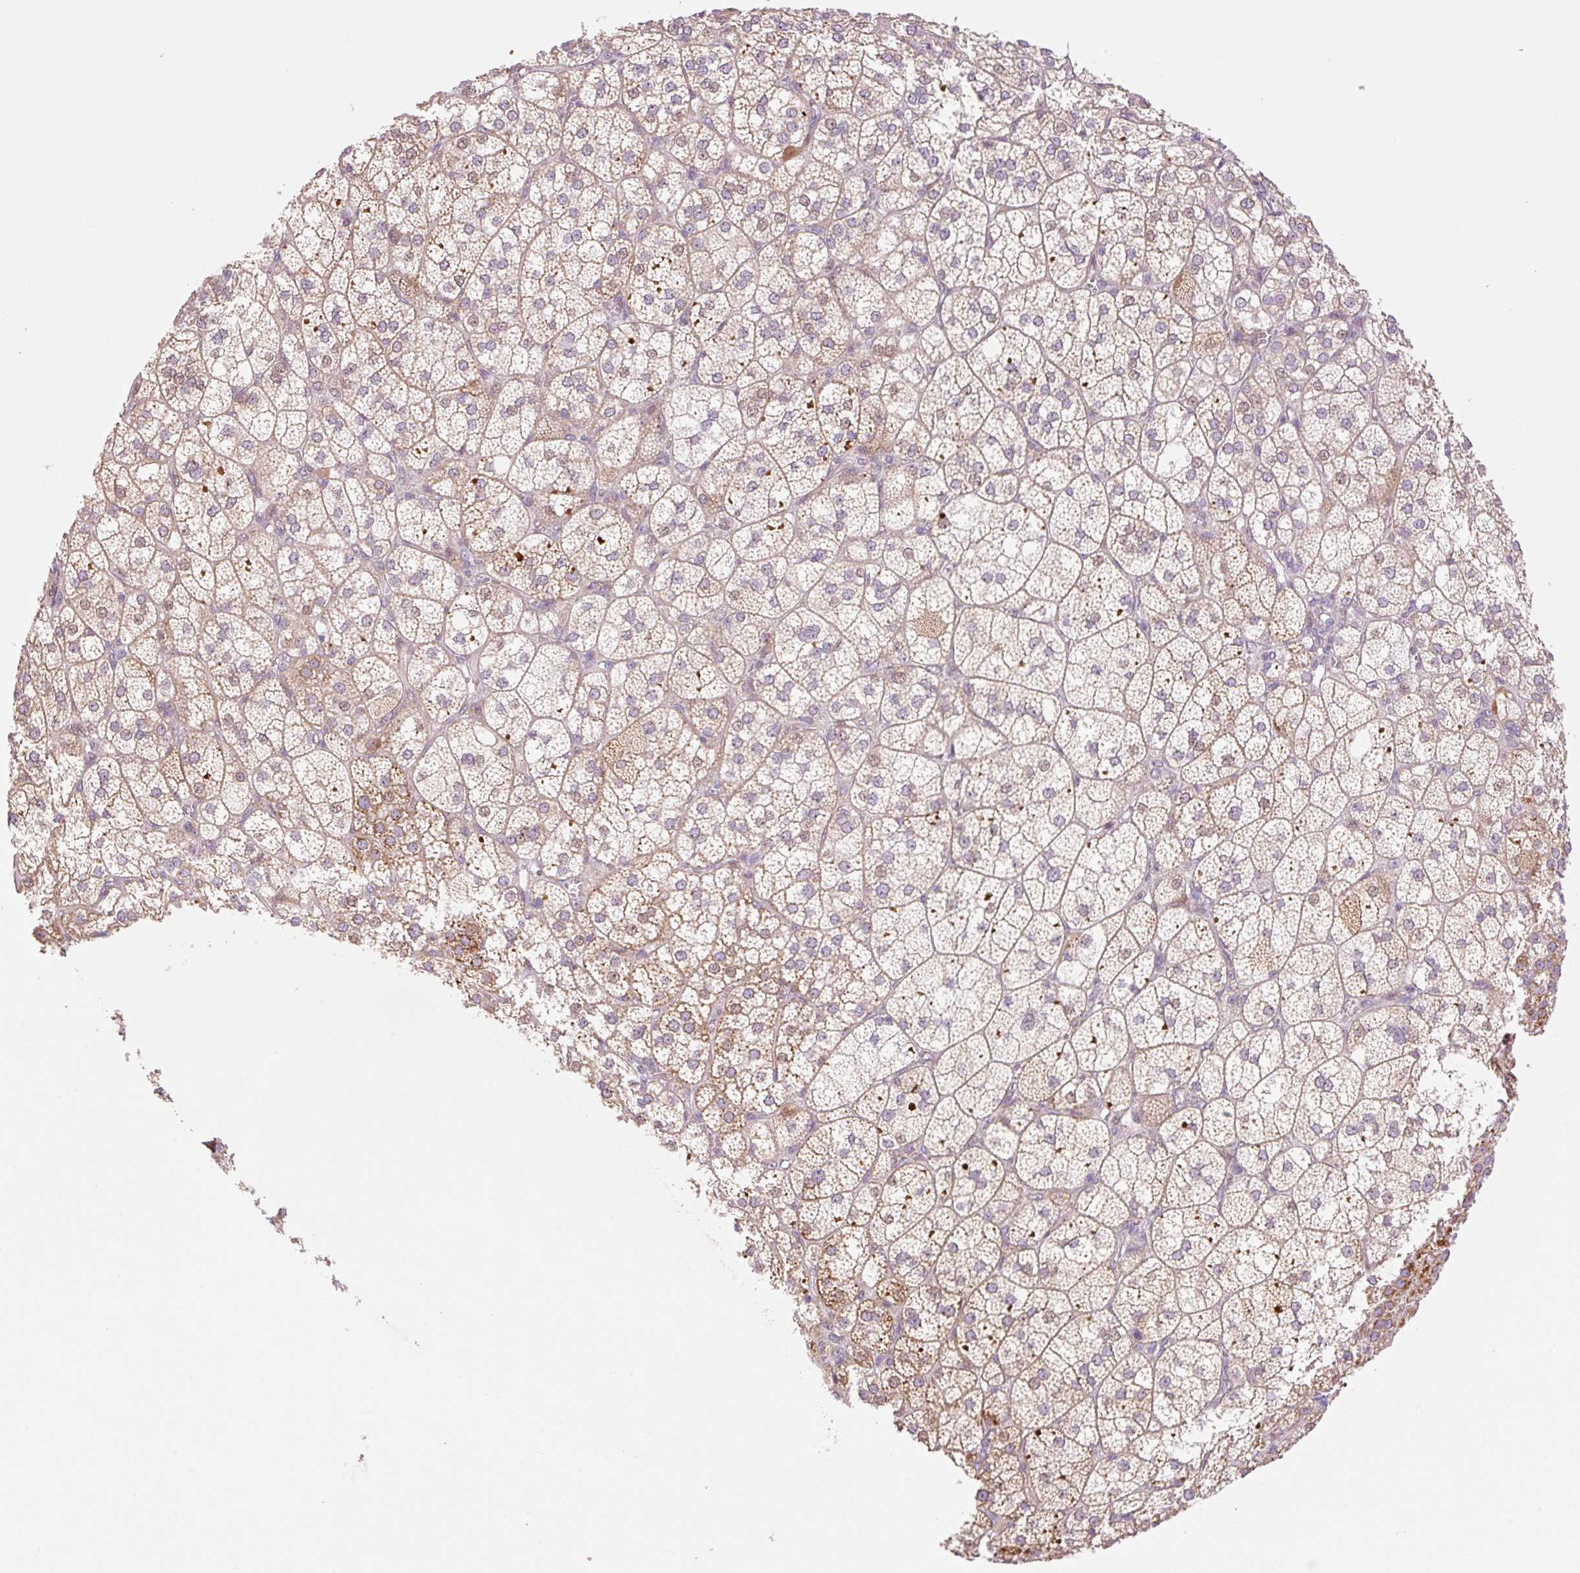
{"staining": {"intensity": "strong", "quantity": "25%-75%", "location": "cytoplasmic/membranous"}, "tissue": "adrenal gland", "cell_type": "Glandular cells", "image_type": "normal", "snomed": [{"axis": "morphology", "description": "Normal tissue, NOS"}, {"axis": "topography", "description": "Adrenal gland"}], "caption": "Immunohistochemistry micrograph of normal adrenal gland: adrenal gland stained using immunohistochemistry (IHC) displays high levels of strong protein expression localized specifically in the cytoplasmic/membranous of glandular cells, appearing as a cytoplasmic/membranous brown color.", "gene": "ZNF394", "patient": {"sex": "female", "age": 60}}